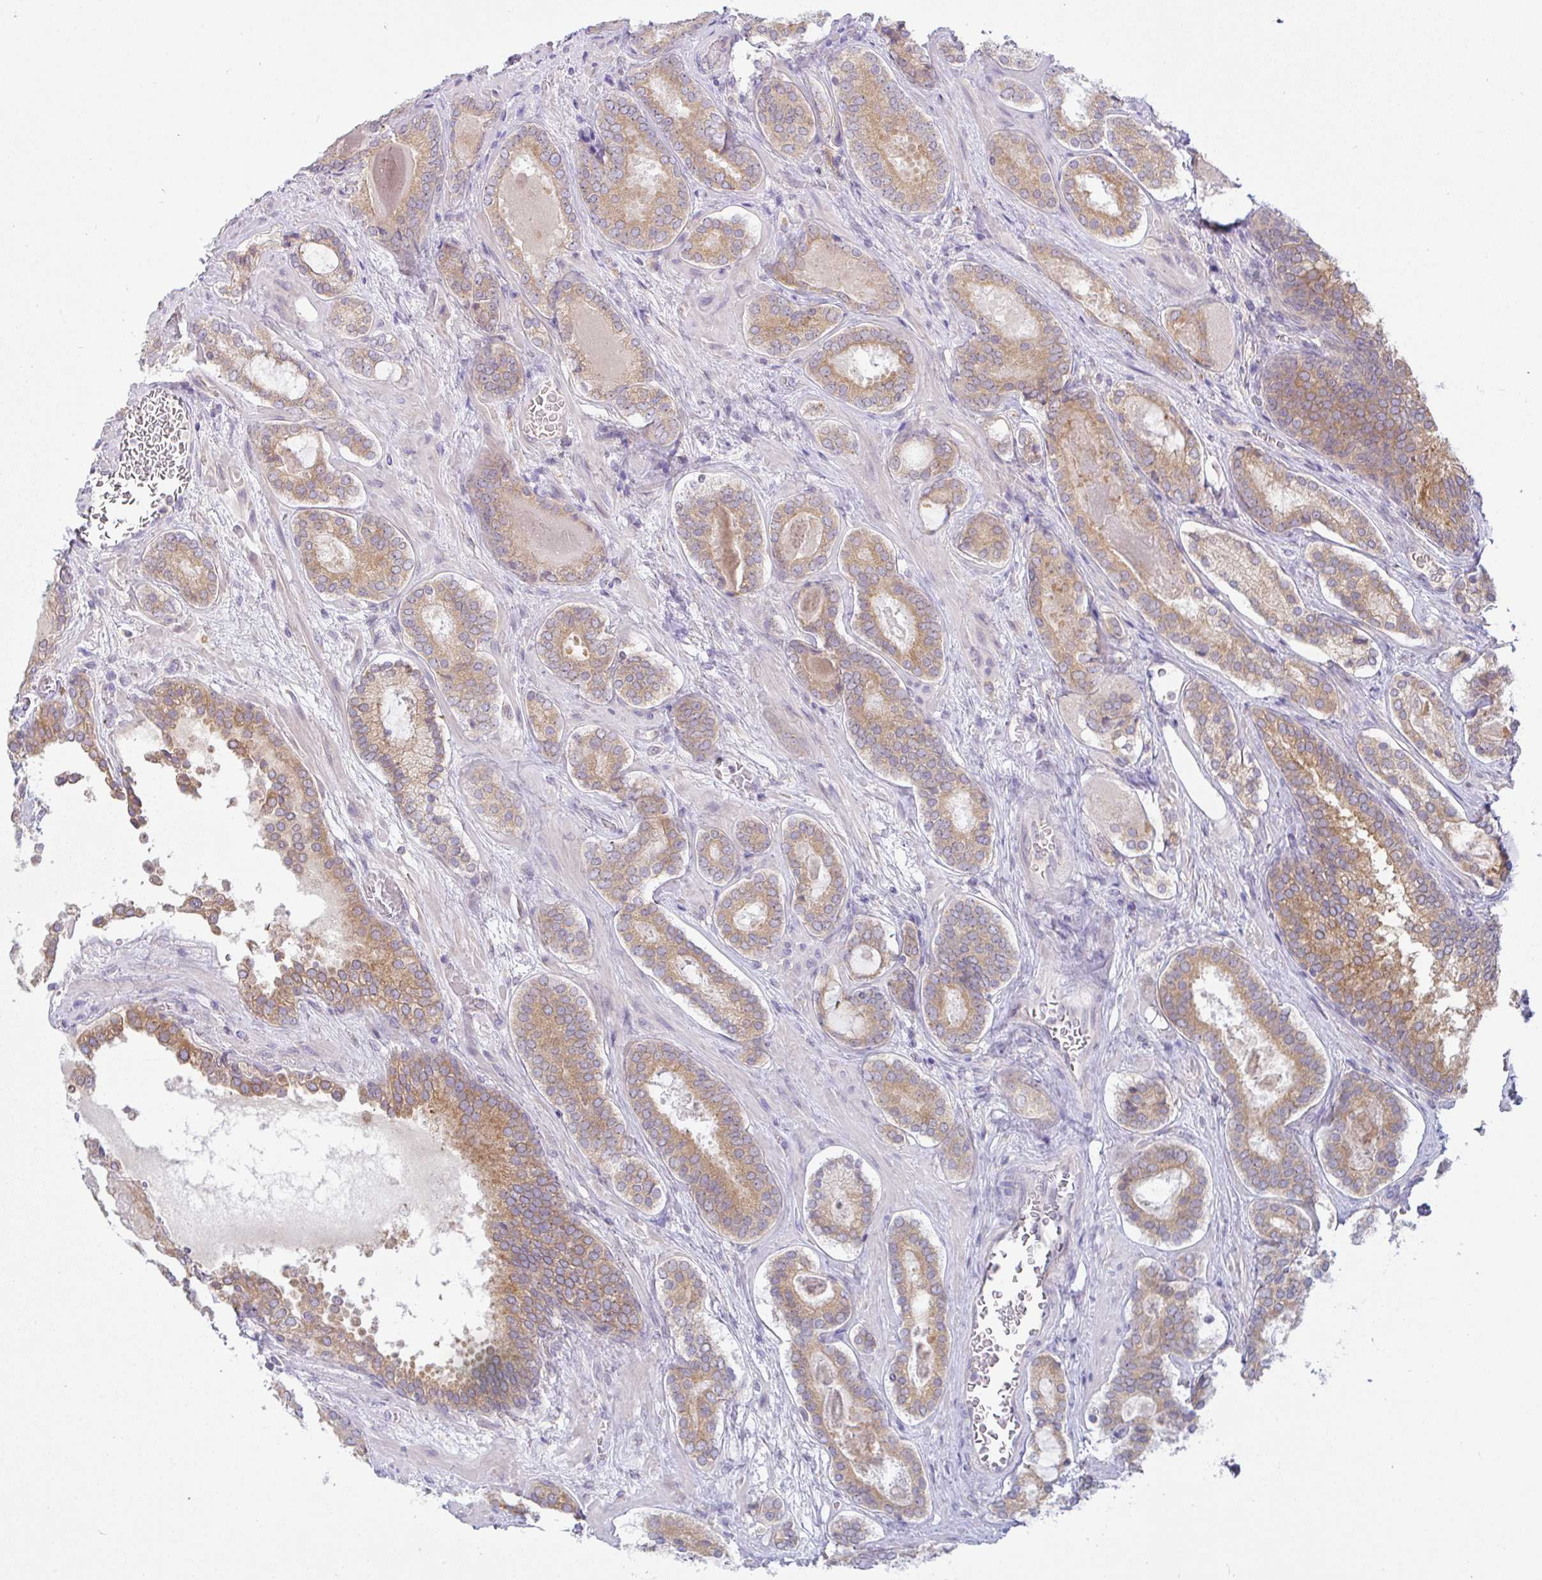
{"staining": {"intensity": "moderate", "quantity": ">75%", "location": "cytoplasmic/membranous"}, "tissue": "prostate cancer", "cell_type": "Tumor cells", "image_type": "cancer", "snomed": [{"axis": "morphology", "description": "Adenocarcinoma, Low grade"}, {"axis": "topography", "description": "Prostate"}], "caption": "A high-resolution photomicrograph shows immunohistochemistry staining of prostate cancer (low-grade adenocarcinoma), which reveals moderate cytoplasmic/membranous positivity in about >75% of tumor cells.", "gene": "DERL2", "patient": {"sex": "male", "age": 62}}